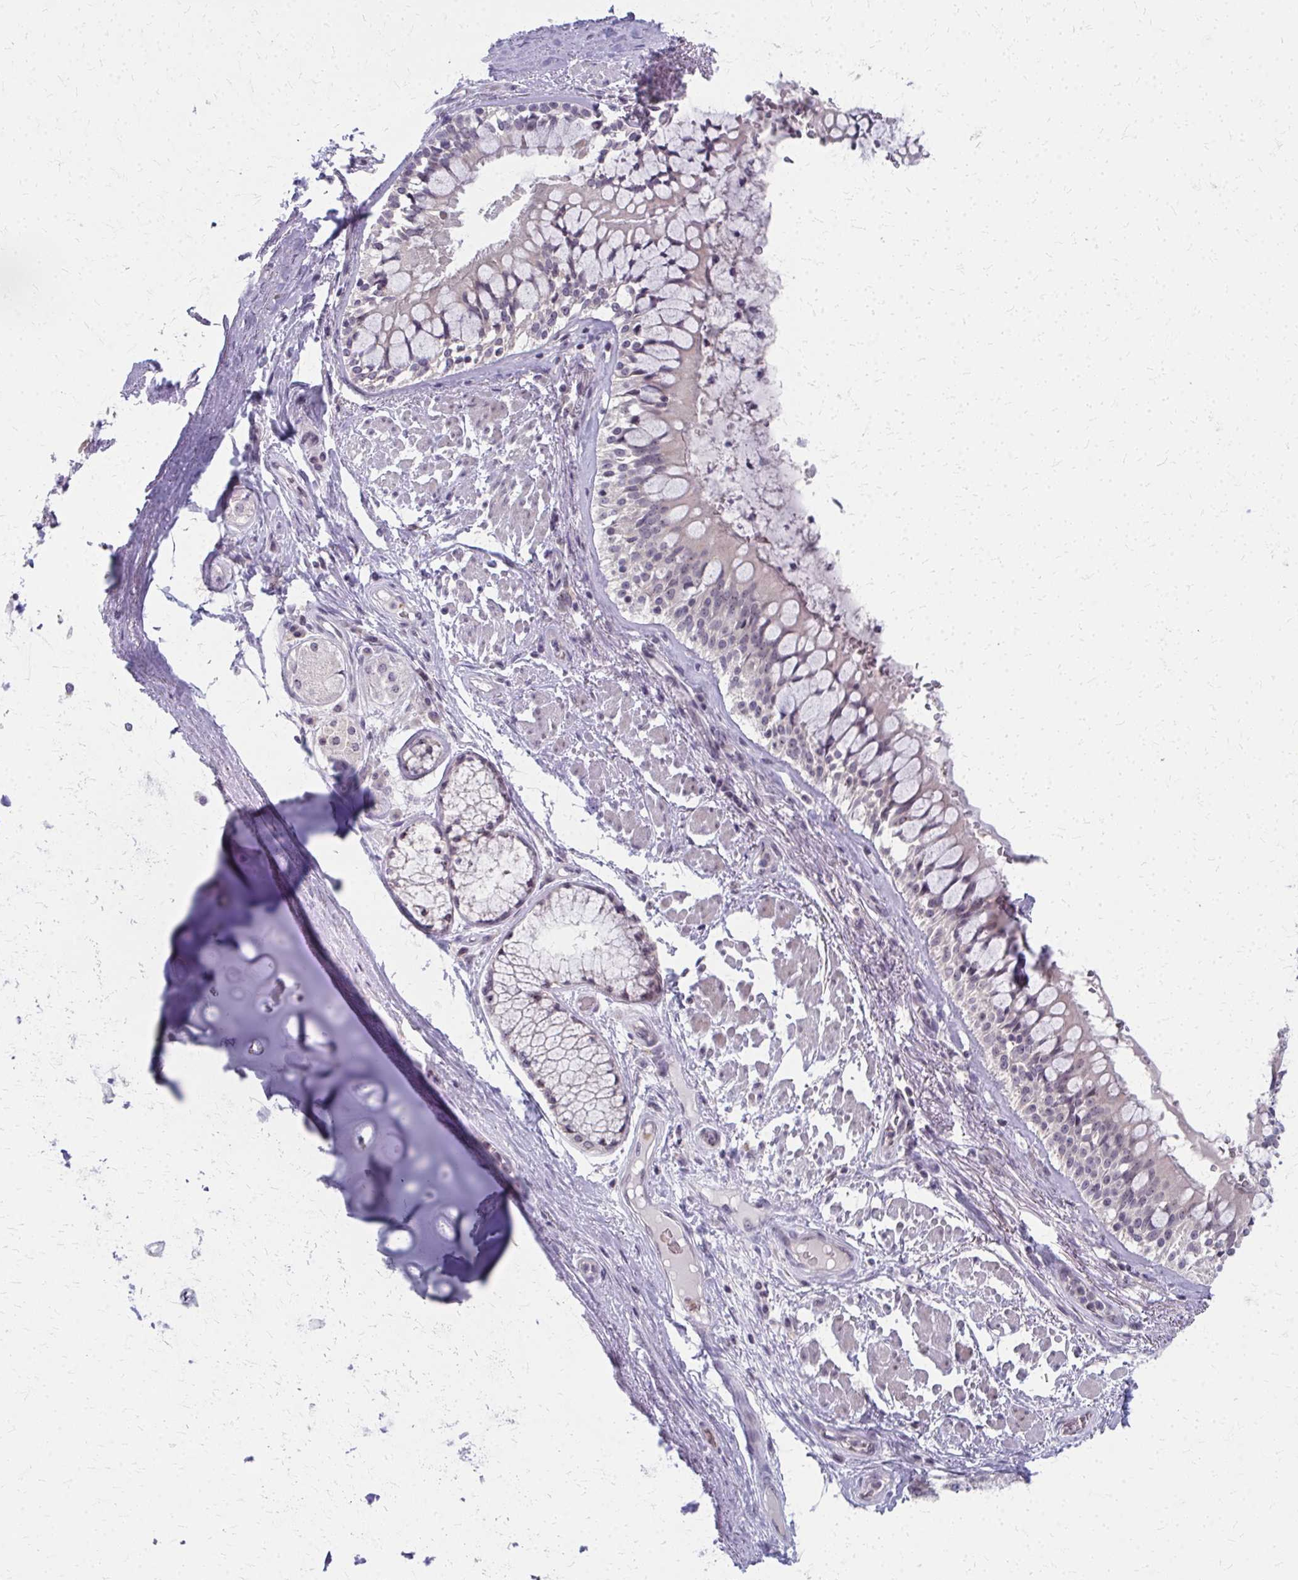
{"staining": {"intensity": "negative", "quantity": "none", "location": "none"}, "tissue": "adipose tissue", "cell_type": "Adipocytes", "image_type": "normal", "snomed": [{"axis": "morphology", "description": "Normal tissue, NOS"}, {"axis": "topography", "description": "Cartilage tissue"}, {"axis": "topography", "description": "Bronchus"}], "caption": "A high-resolution photomicrograph shows IHC staining of normal adipose tissue, which reveals no significant expression in adipocytes.", "gene": "NUDT16", "patient": {"sex": "male", "age": 64}}